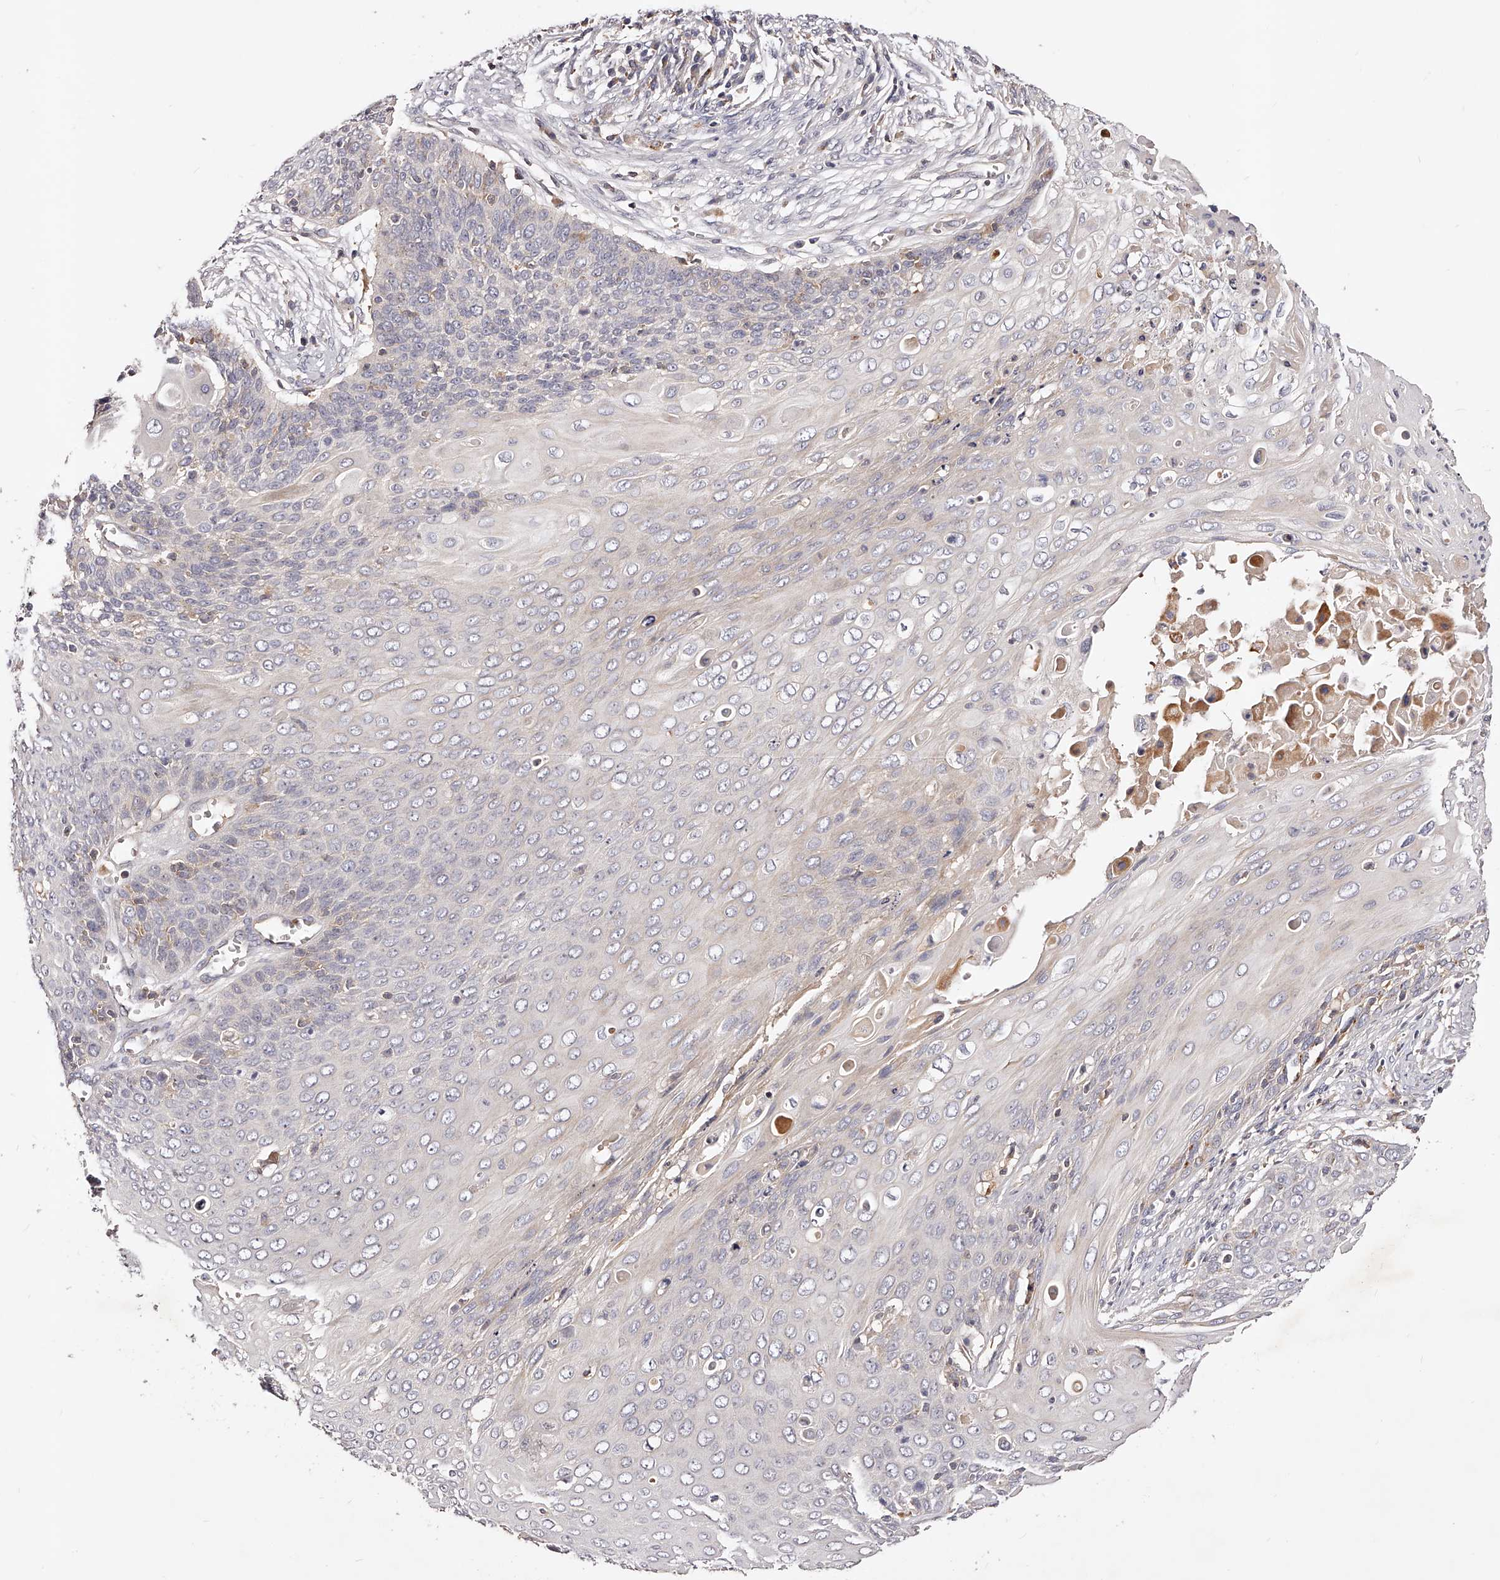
{"staining": {"intensity": "negative", "quantity": "none", "location": "none"}, "tissue": "cervical cancer", "cell_type": "Tumor cells", "image_type": "cancer", "snomed": [{"axis": "morphology", "description": "Squamous cell carcinoma, NOS"}, {"axis": "topography", "description": "Cervix"}], "caption": "IHC image of human cervical squamous cell carcinoma stained for a protein (brown), which reveals no staining in tumor cells. The staining is performed using DAB brown chromogen with nuclei counter-stained in using hematoxylin.", "gene": "PHACTR1", "patient": {"sex": "female", "age": 39}}